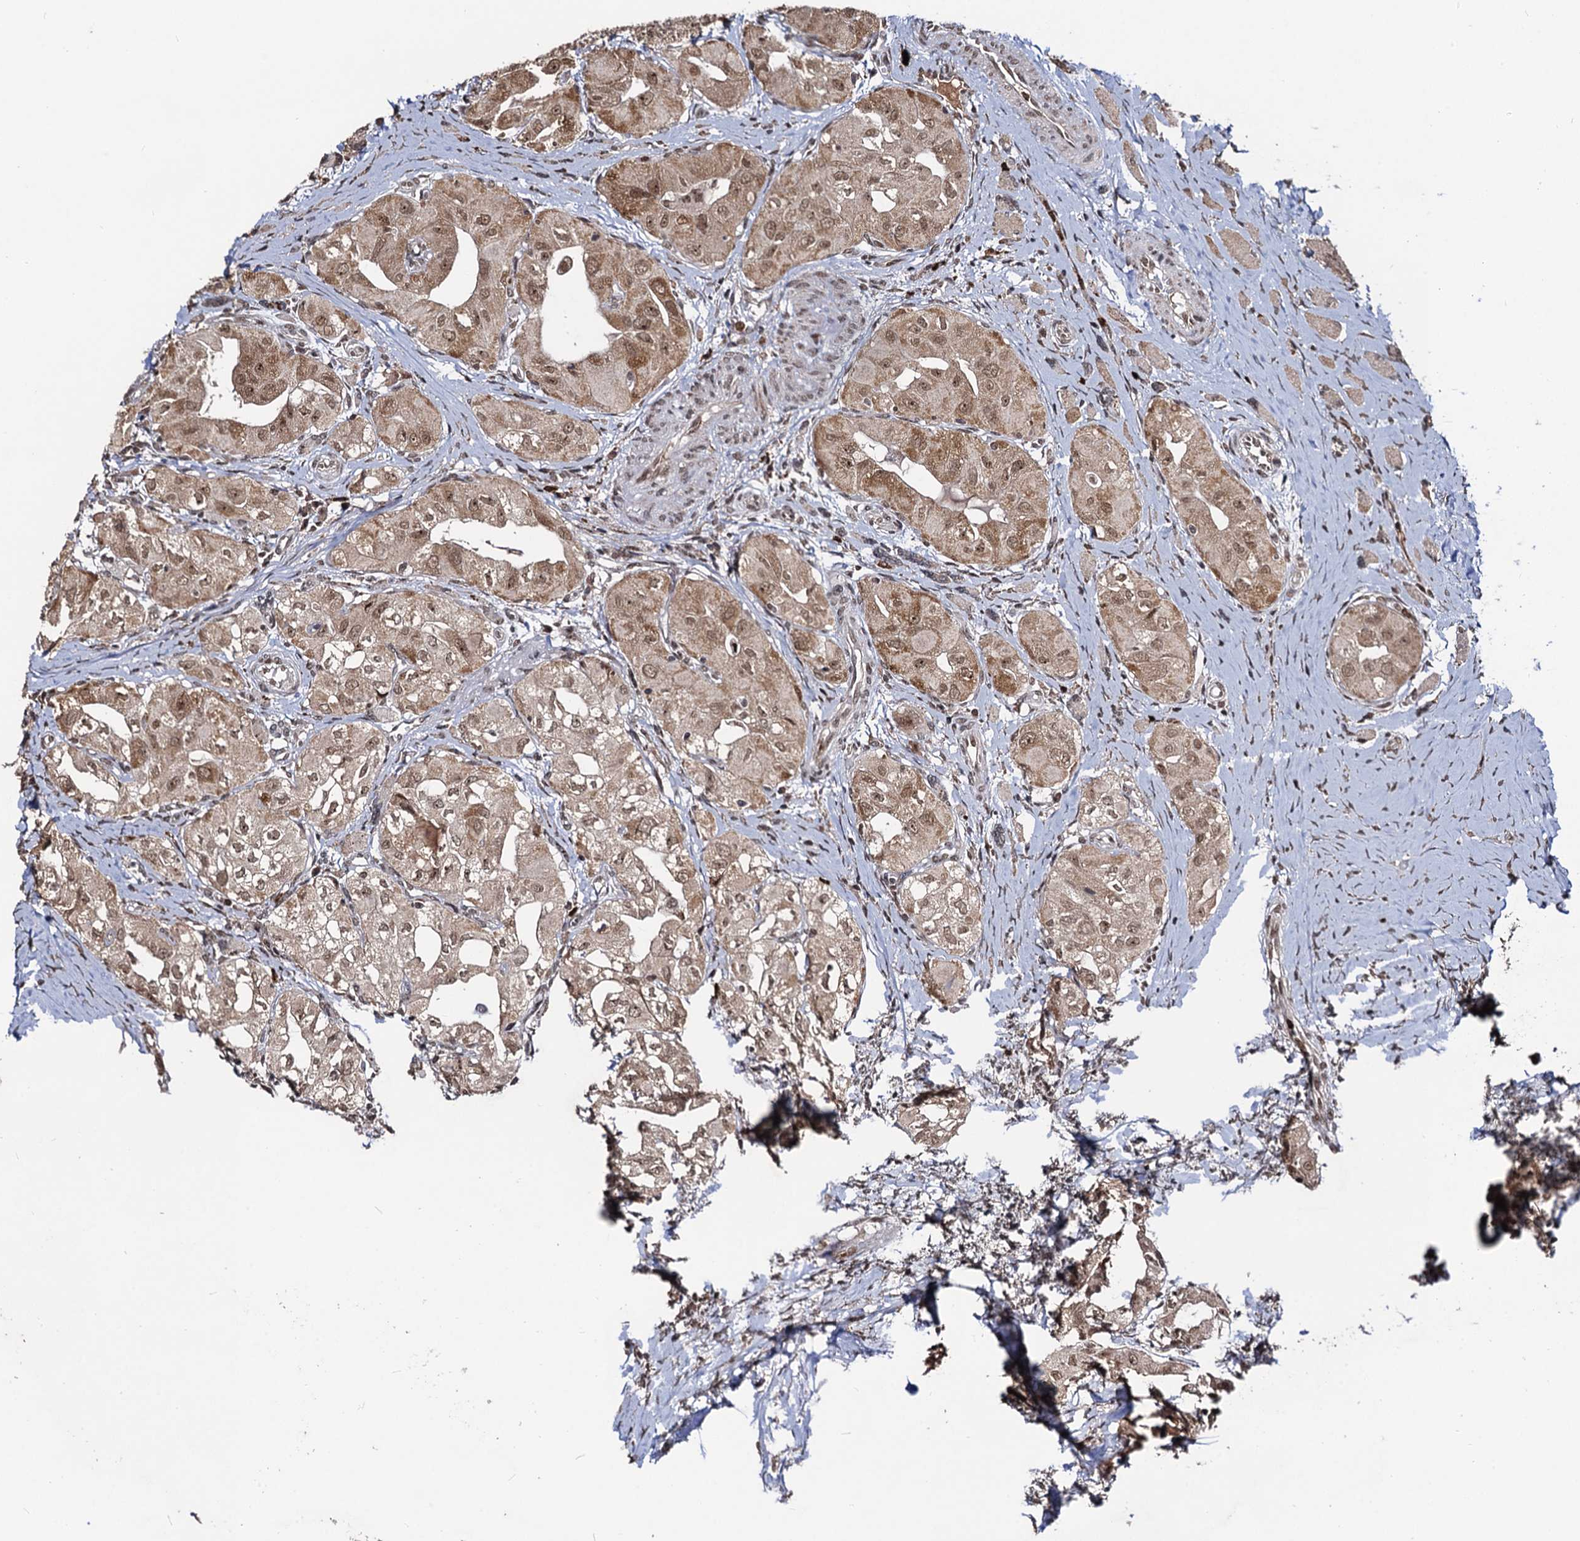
{"staining": {"intensity": "moderate", "quantity": ">75%", "location": "cytoplasmic/membranous,nuclear"}, "tissue": "thyroid cancer", "cell_type": "Tumor cells", "image_type": "cancer", "snomed": [{"axis": "morphology", "description": "Papillary adenocarcinoma, NOS"}, {"axis": "topography", "description": "Thyroid gland"}], "caption": "The immunohistochemical stain shows moderate cytoplasmic/membranous and nuclear staining in tumor cells of thyroid papillary adenocarcinoma tissue.", "gene": "SFSWAP", "patient": {"sex": "female", "age": 59}}